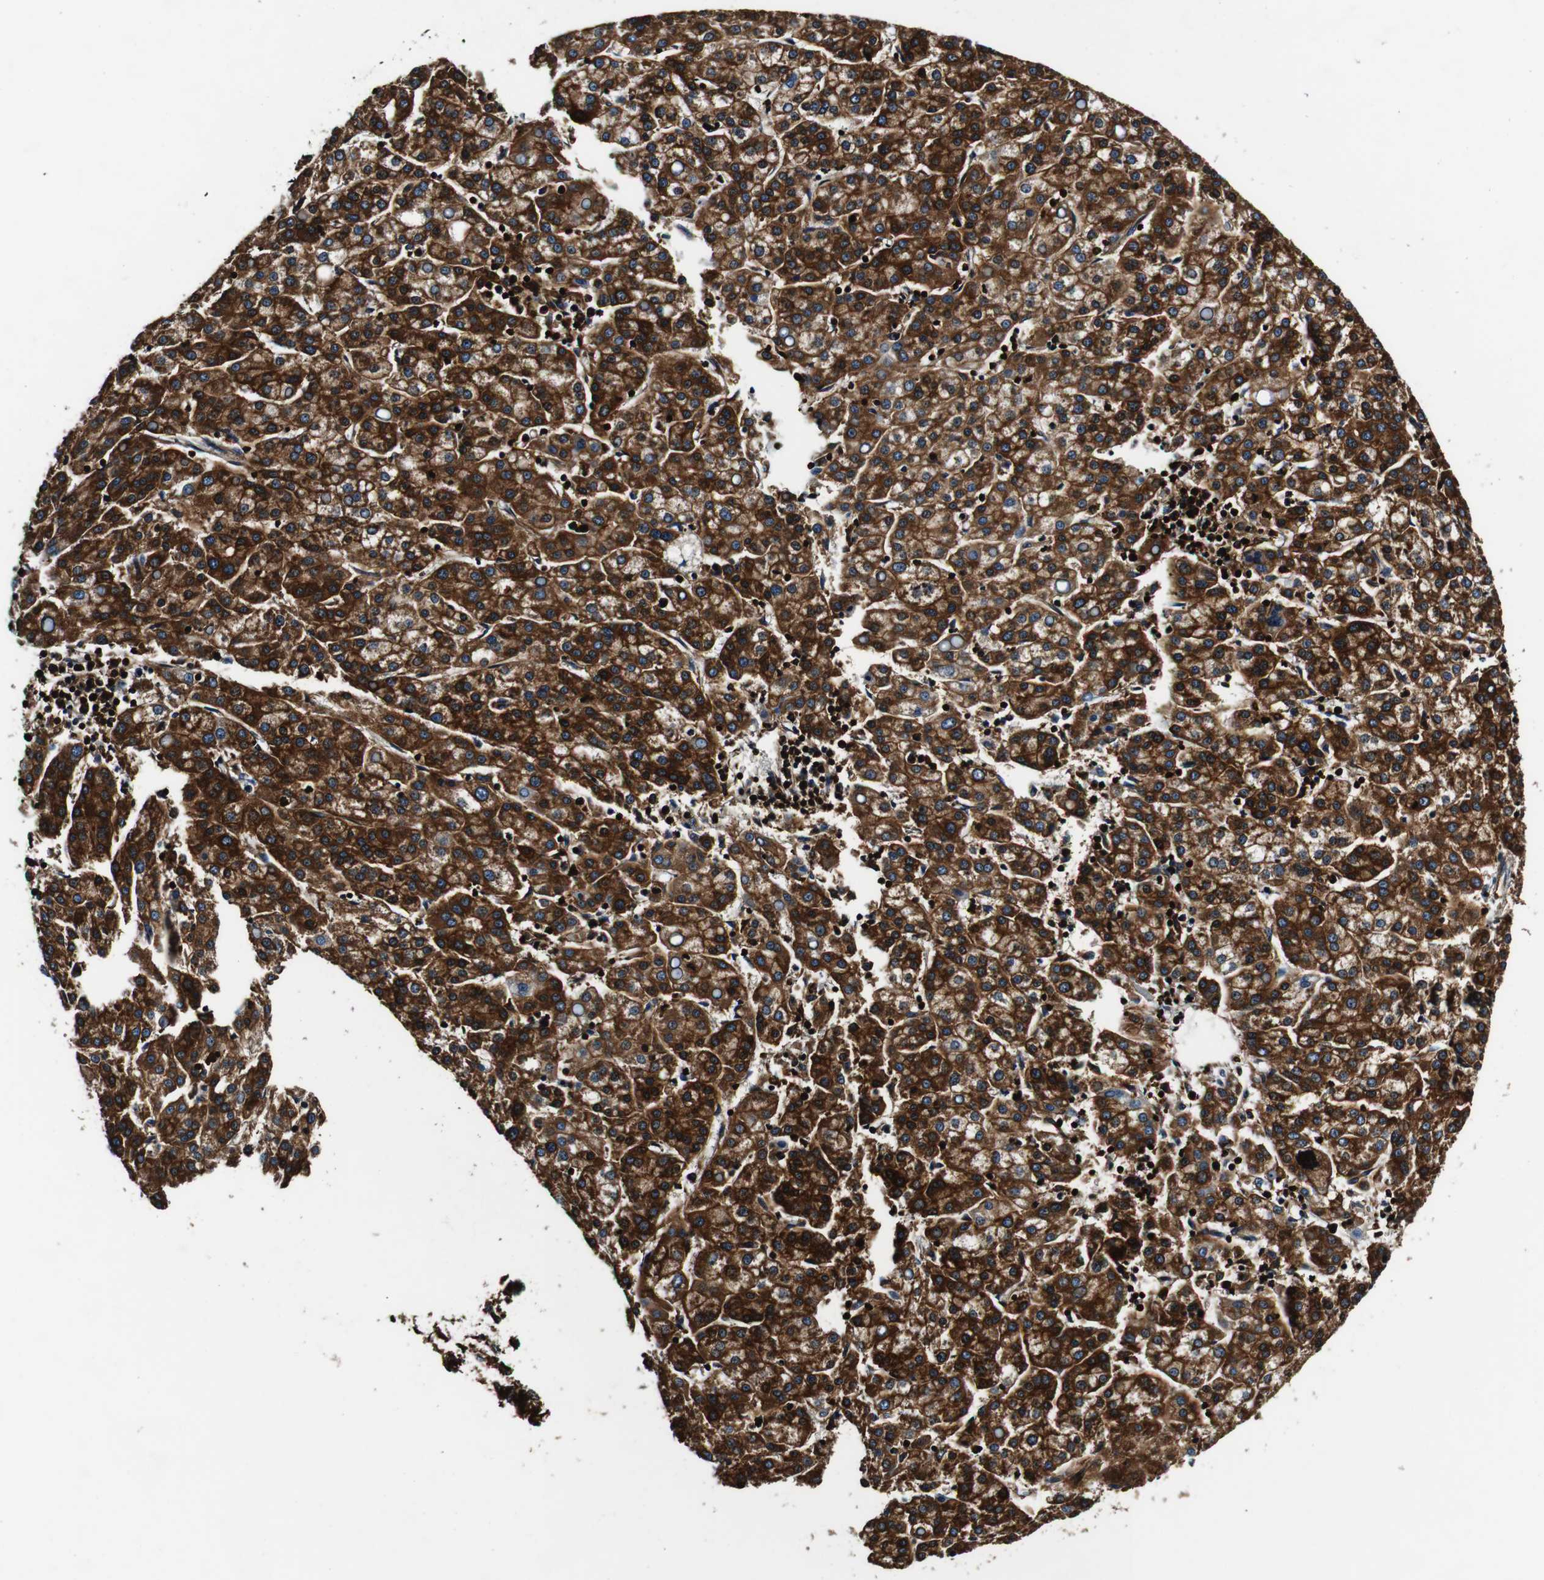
{"staining": {"intensity": "strong", "quantity": ">75%", "location": "cytoplasmic/membranous"}, "tissue": "liver cancer", "cell_type": "Tumor cells", "image_type": "cancer", "snomed": [{"axis": "morphology", "description": "Carcinoma, Hepatocellular, NOS"}, {"axis": "topography", "description": "Liver"}], "caption": "Protein staining exhibits strong cytoplasmic/membranous staining in about >75% of tumor cells in liver cancer (hepatocellular carcinoma).", "gene": "RHOT2", "patient": {"sex": "female", "age": 58}}